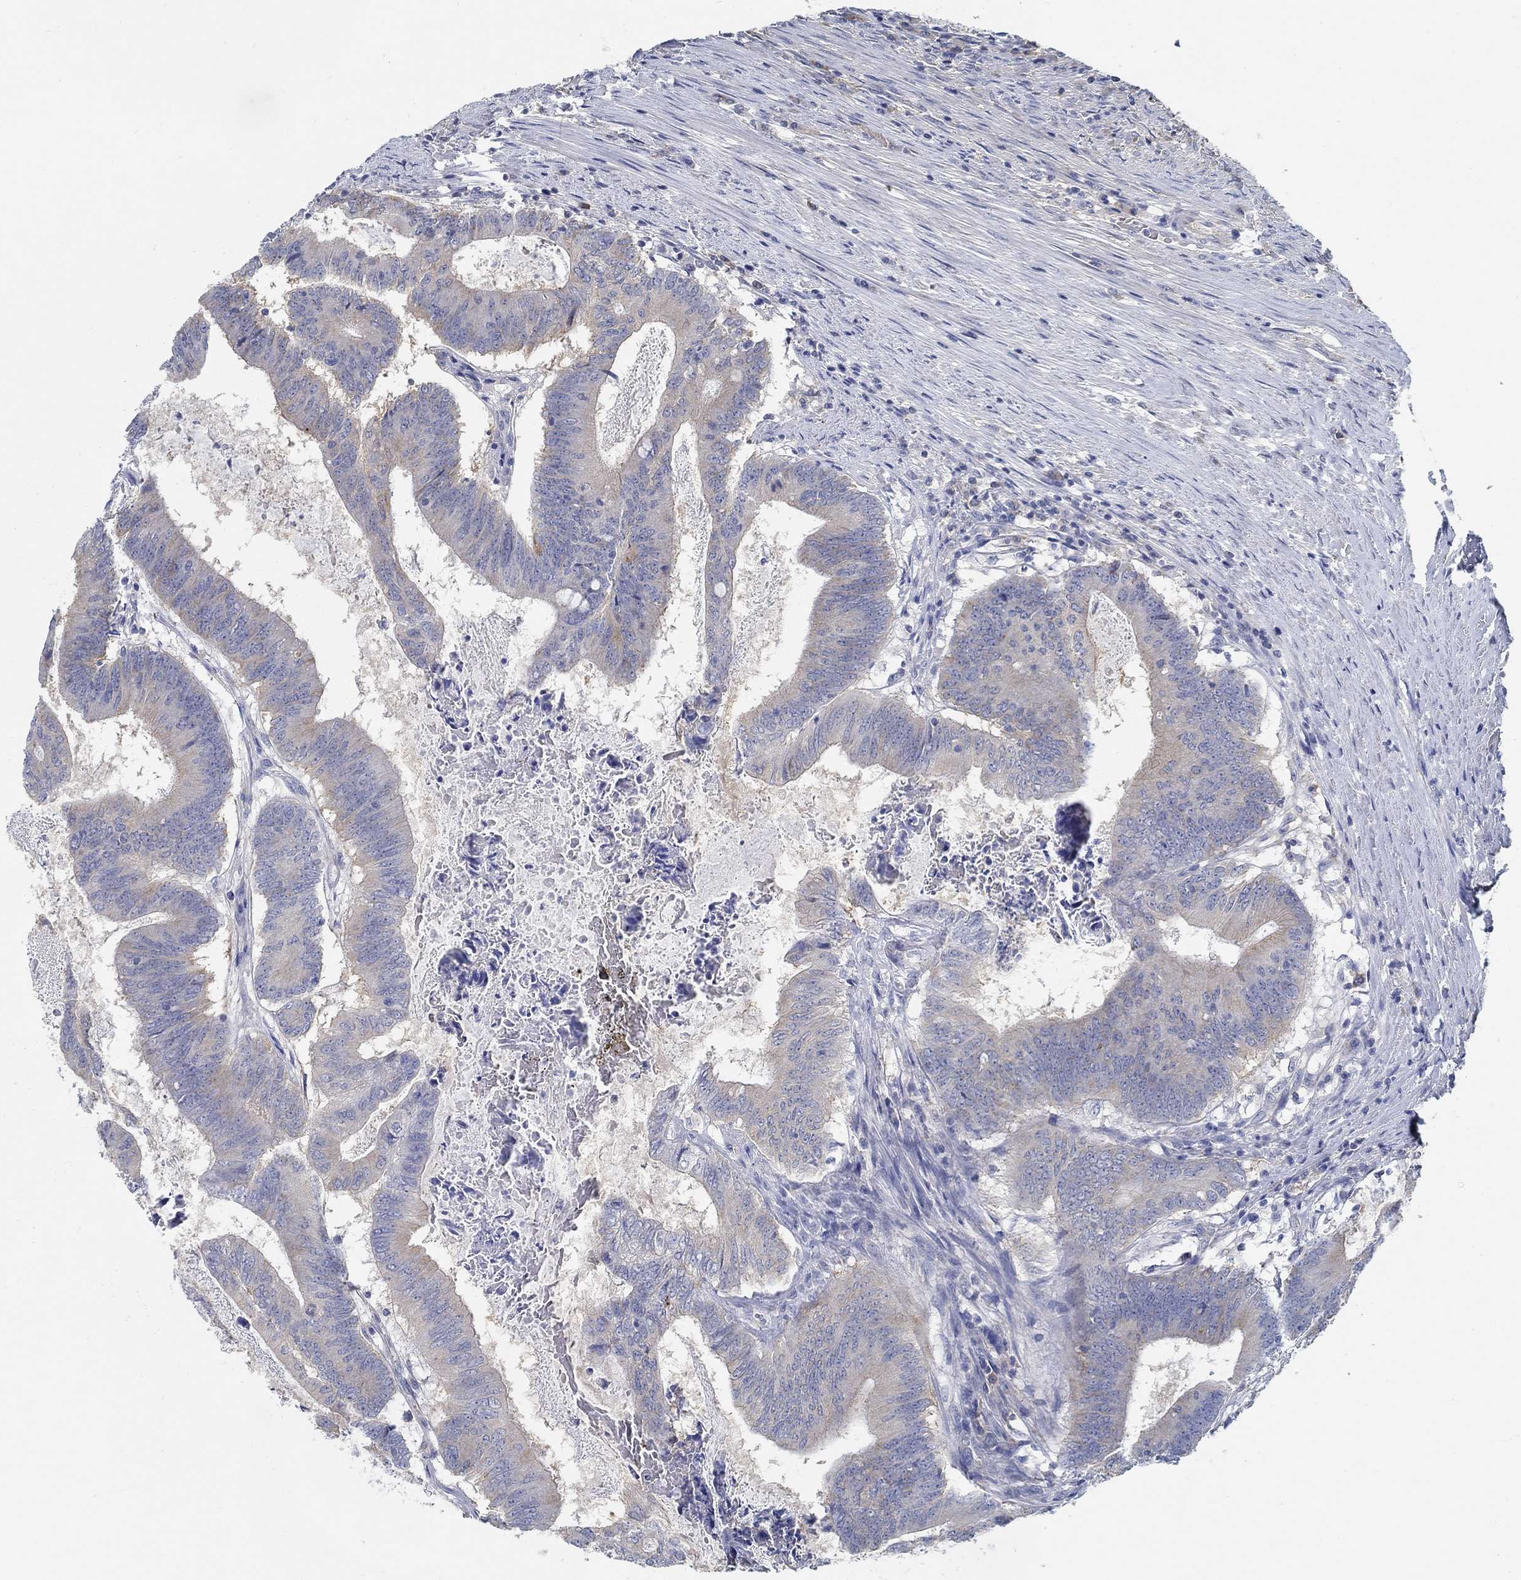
{"staining": {"intensity": "weak", "quantity": "25%-75%", "location": "cytoplasmic/membranous"}, "tissue": "colorectal cancer", "cell_type": "Tumor cells", "image_type": "cancer", "snomed": [{"axis": "morphology", "description": "Adenocarcinoma, NOS"}, {"axis": "topography", "description": "Colon"}], "caption": "Immunohistochemistry (IHC) (DAB) staining of human colorectal cancer (adenocarcinoma) displays weak cytoplasmic/membranous protein positivity in about 25%-75% of tumor cells. (IHC, brightfield microscopy, high magnification).", "gene": "PCDH11X", "patient": {"sex": "female", "age": 70}}